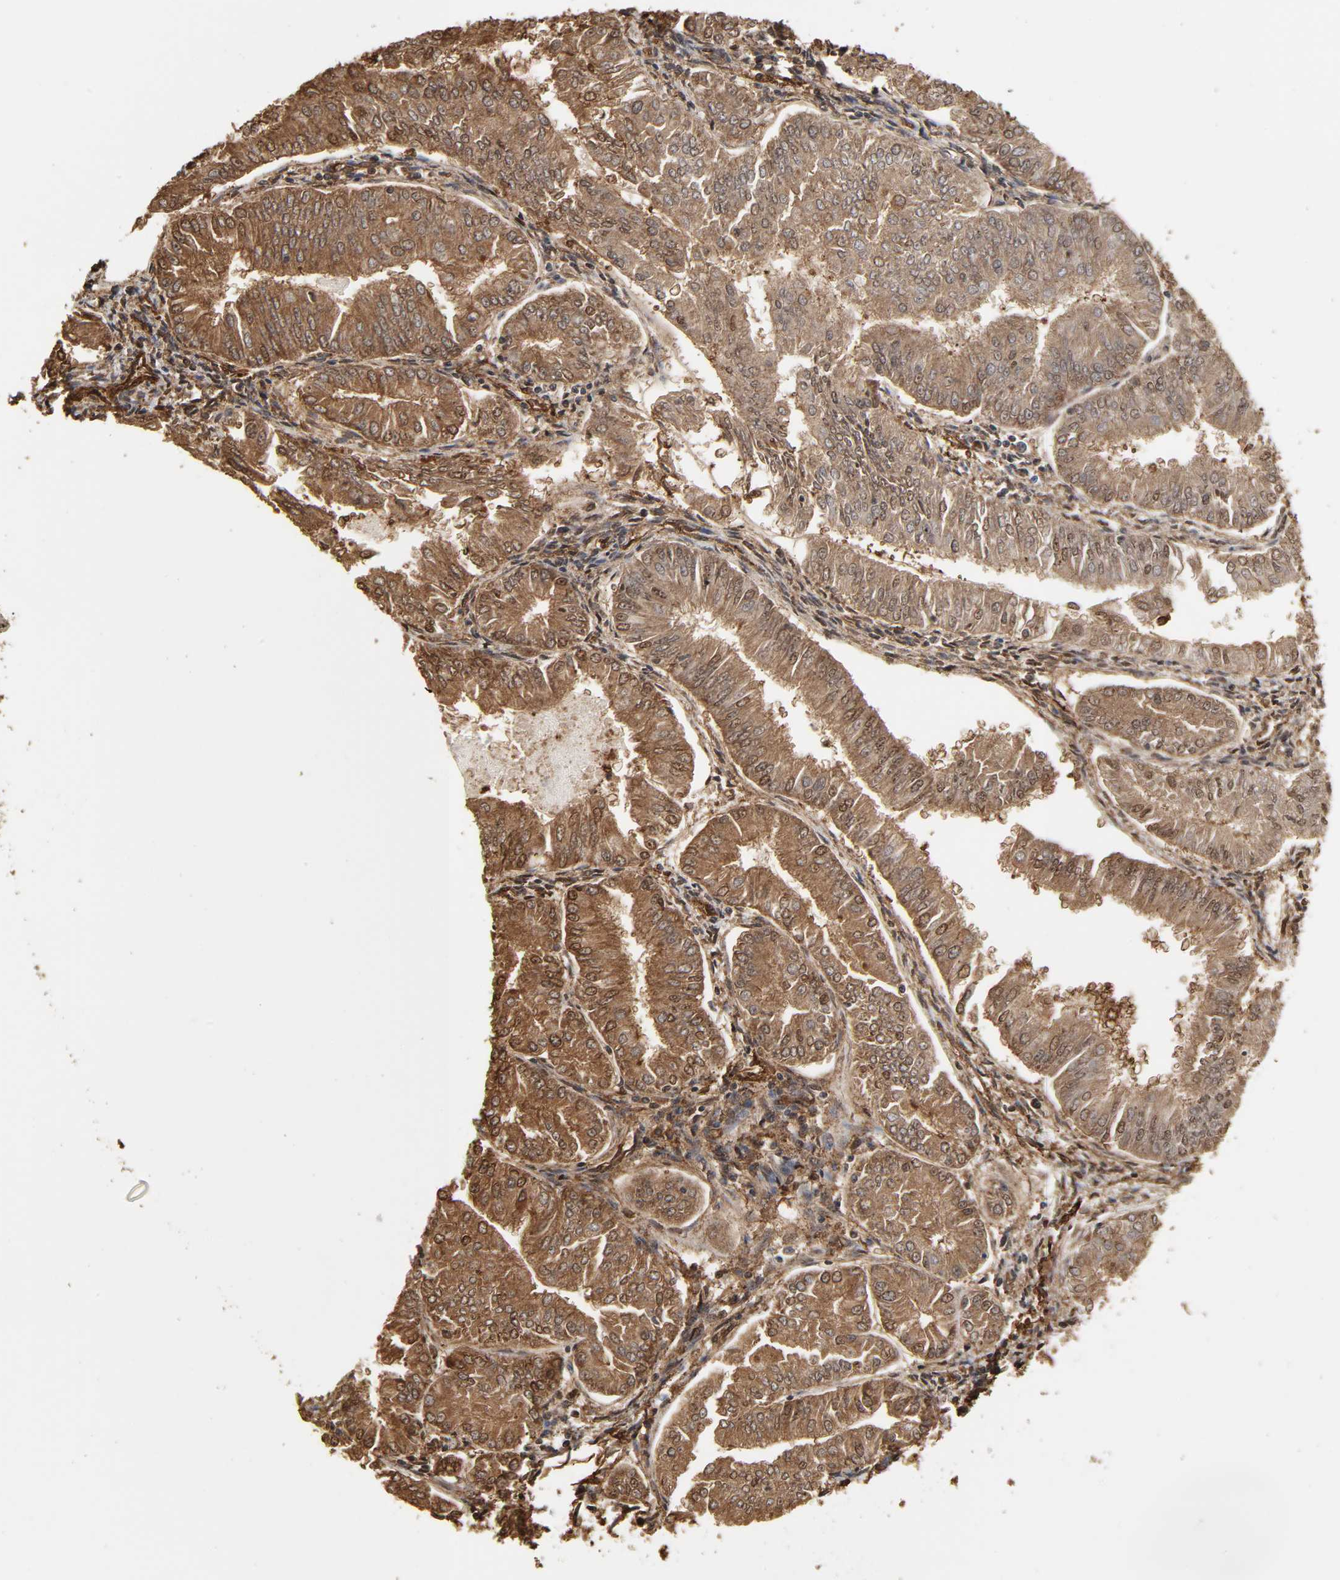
{"staining": {"intensity": "moderate", "quantity": ">75%", "location": "cytoplasmic/membranous,nuclear"}, "tissue": "endometrial cancer", "cell_type": "Tumor cells", "image_type": "cancer", "snomed": [{"axis": "morphology", "description": "Adenocarcinoma, NOS"}, {"axis": "topography", "description": "Endometrium"}], "caption": "Immunohistochemistry histopathology image of neoplastic tissue: human endometrial cancer (adenocarcinoma) stained using immunohistochemistry (IHC) shows medium levels of moderate protein expression localized specifically in the cytoplasmic/membranous and nuclear of tumor cells, appearing as a cytoplasmic/membranous and nuclear brown color.", "gene": "ANXA2", "patient": {"sex": "female", "age": 53}}